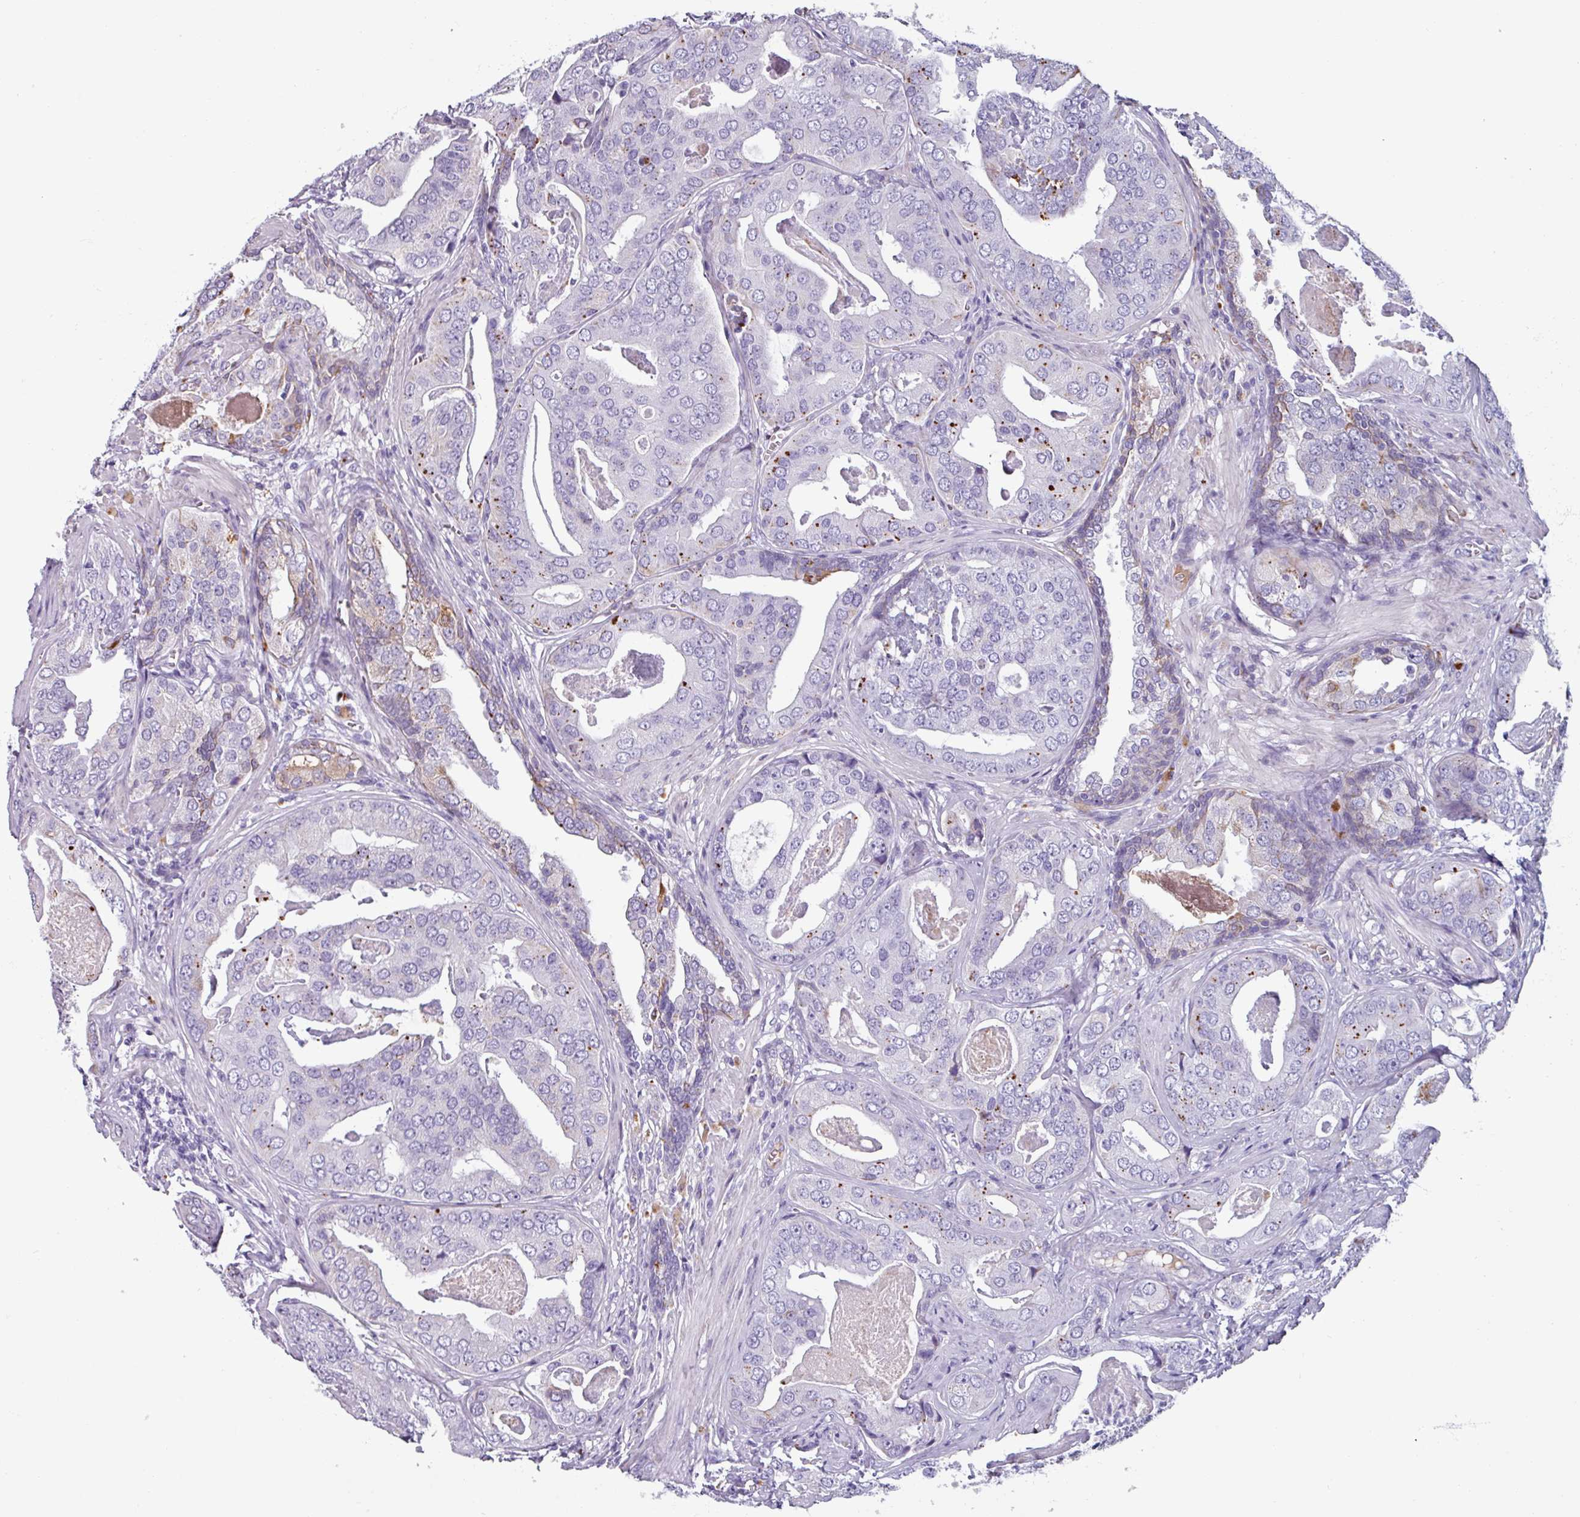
{"staining": {"intensity": "moderate", "quantity": "<25%", "location": "cytoplasmic/membranous"}, "tissue": "prostate cancer", "cell_type": "Tumor cells", "image_type": "cancer", "snomed": [{"axis": "morphology", "description": "Adenocarcinoma, High grade"}, {"axis": "topography", "description": "Prostate"}], "caption": "Protein expression analysis of prostate high-grade adenocarcinoma displays moderate cytoplasmic/membranous expression in about <25% of tumor cells.", "gene": "SPESP1", "patient": {"sex": "male", "age": 71}}